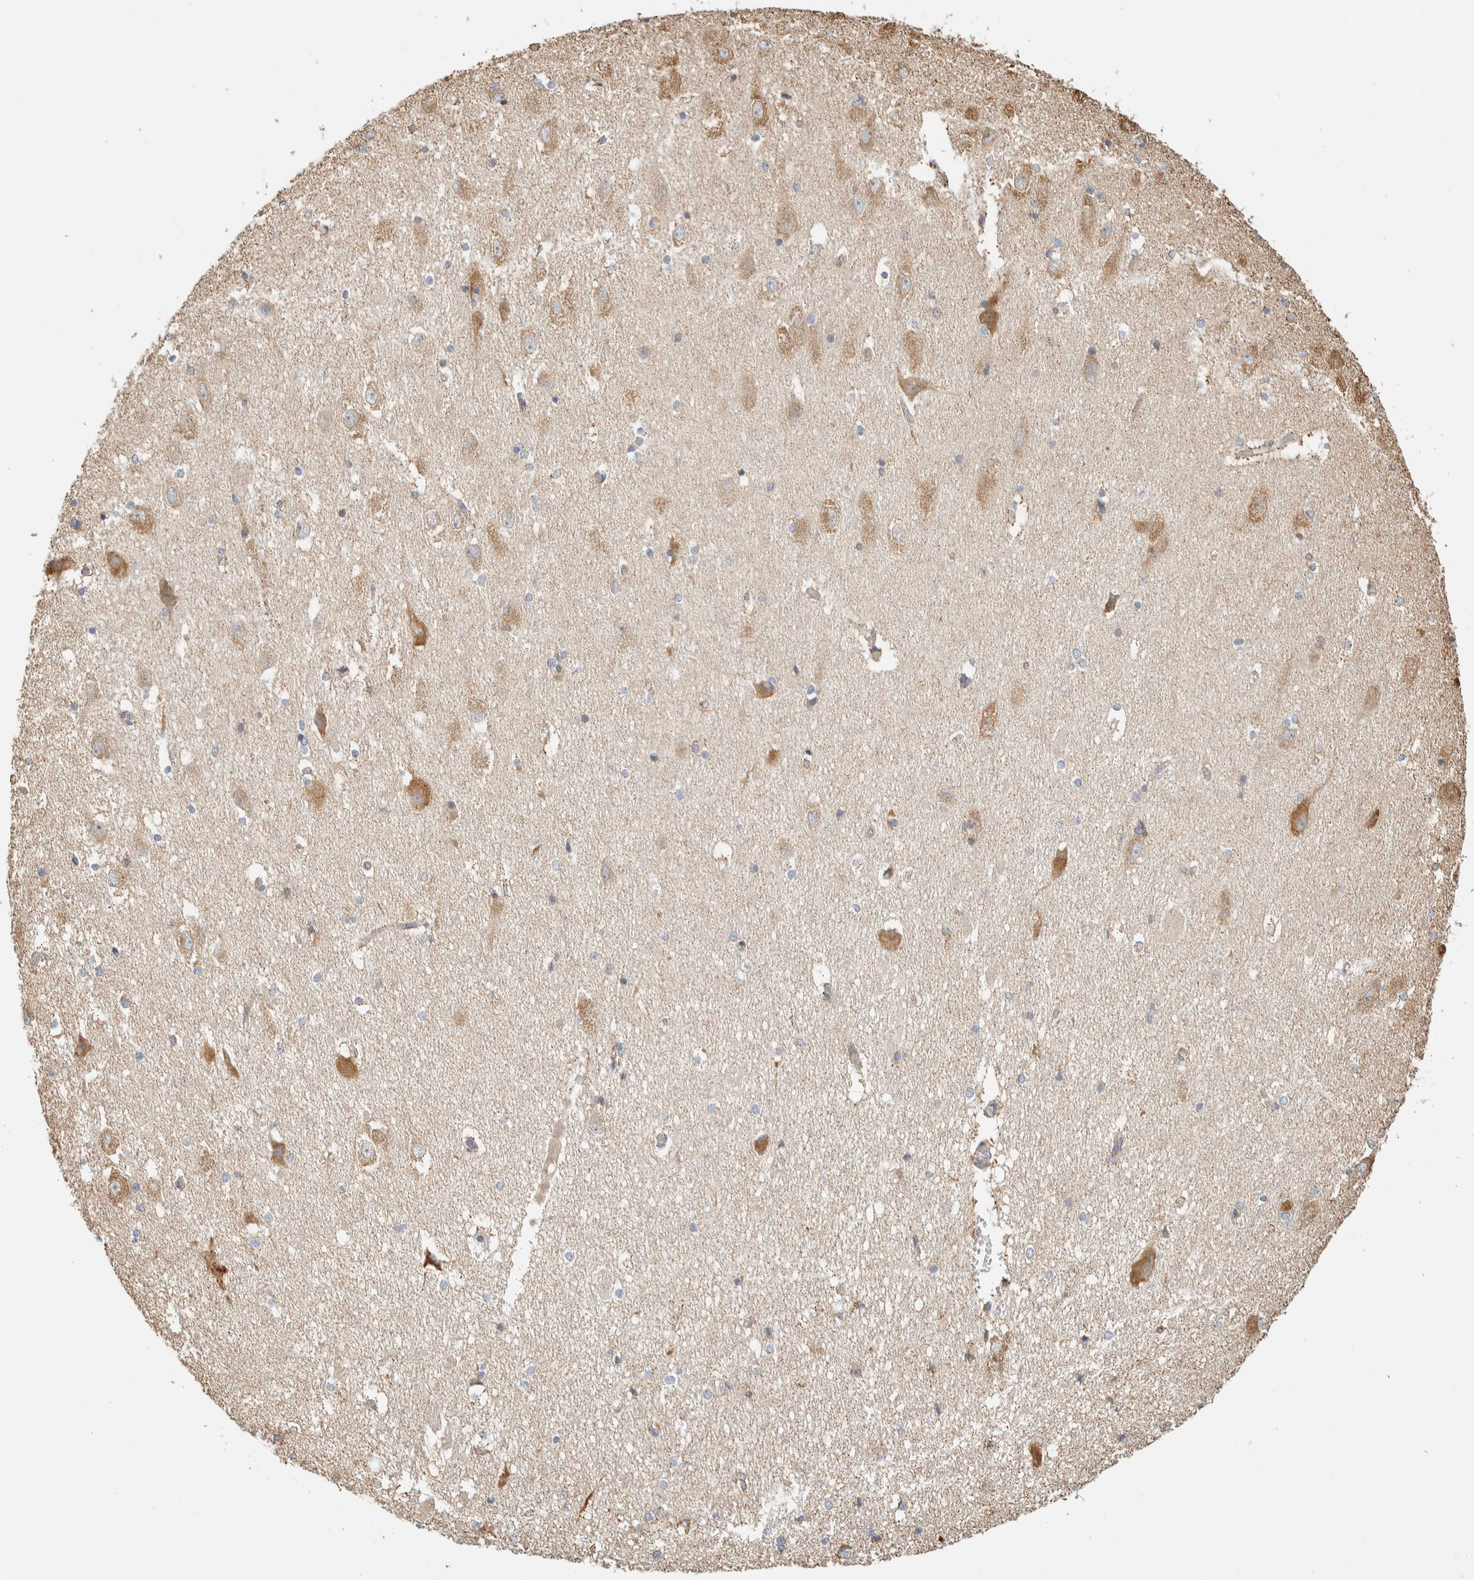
{"staining": {"intensity": "moderate", "quantity": "<25%", "location": "cytoplasmic/membranous"}, "tissue": "hippocampus", "cell_type": "Glial cells", "image_type": "normal", "snomed": [{"axis": "morphology", "description": "Normal tissue, NOS"}, {"axis": "topography", "description": "Hippocampus"}], "caption": "Benign hippocampus reveals moderate cytoplasmic/membranous staining in about <25% of glial cells (brown staining indicates protein expression, while blue staining denotes nuclei)..", "gene": "RAB11FIP1", "patient": {"sex": "female", "age": 19}}